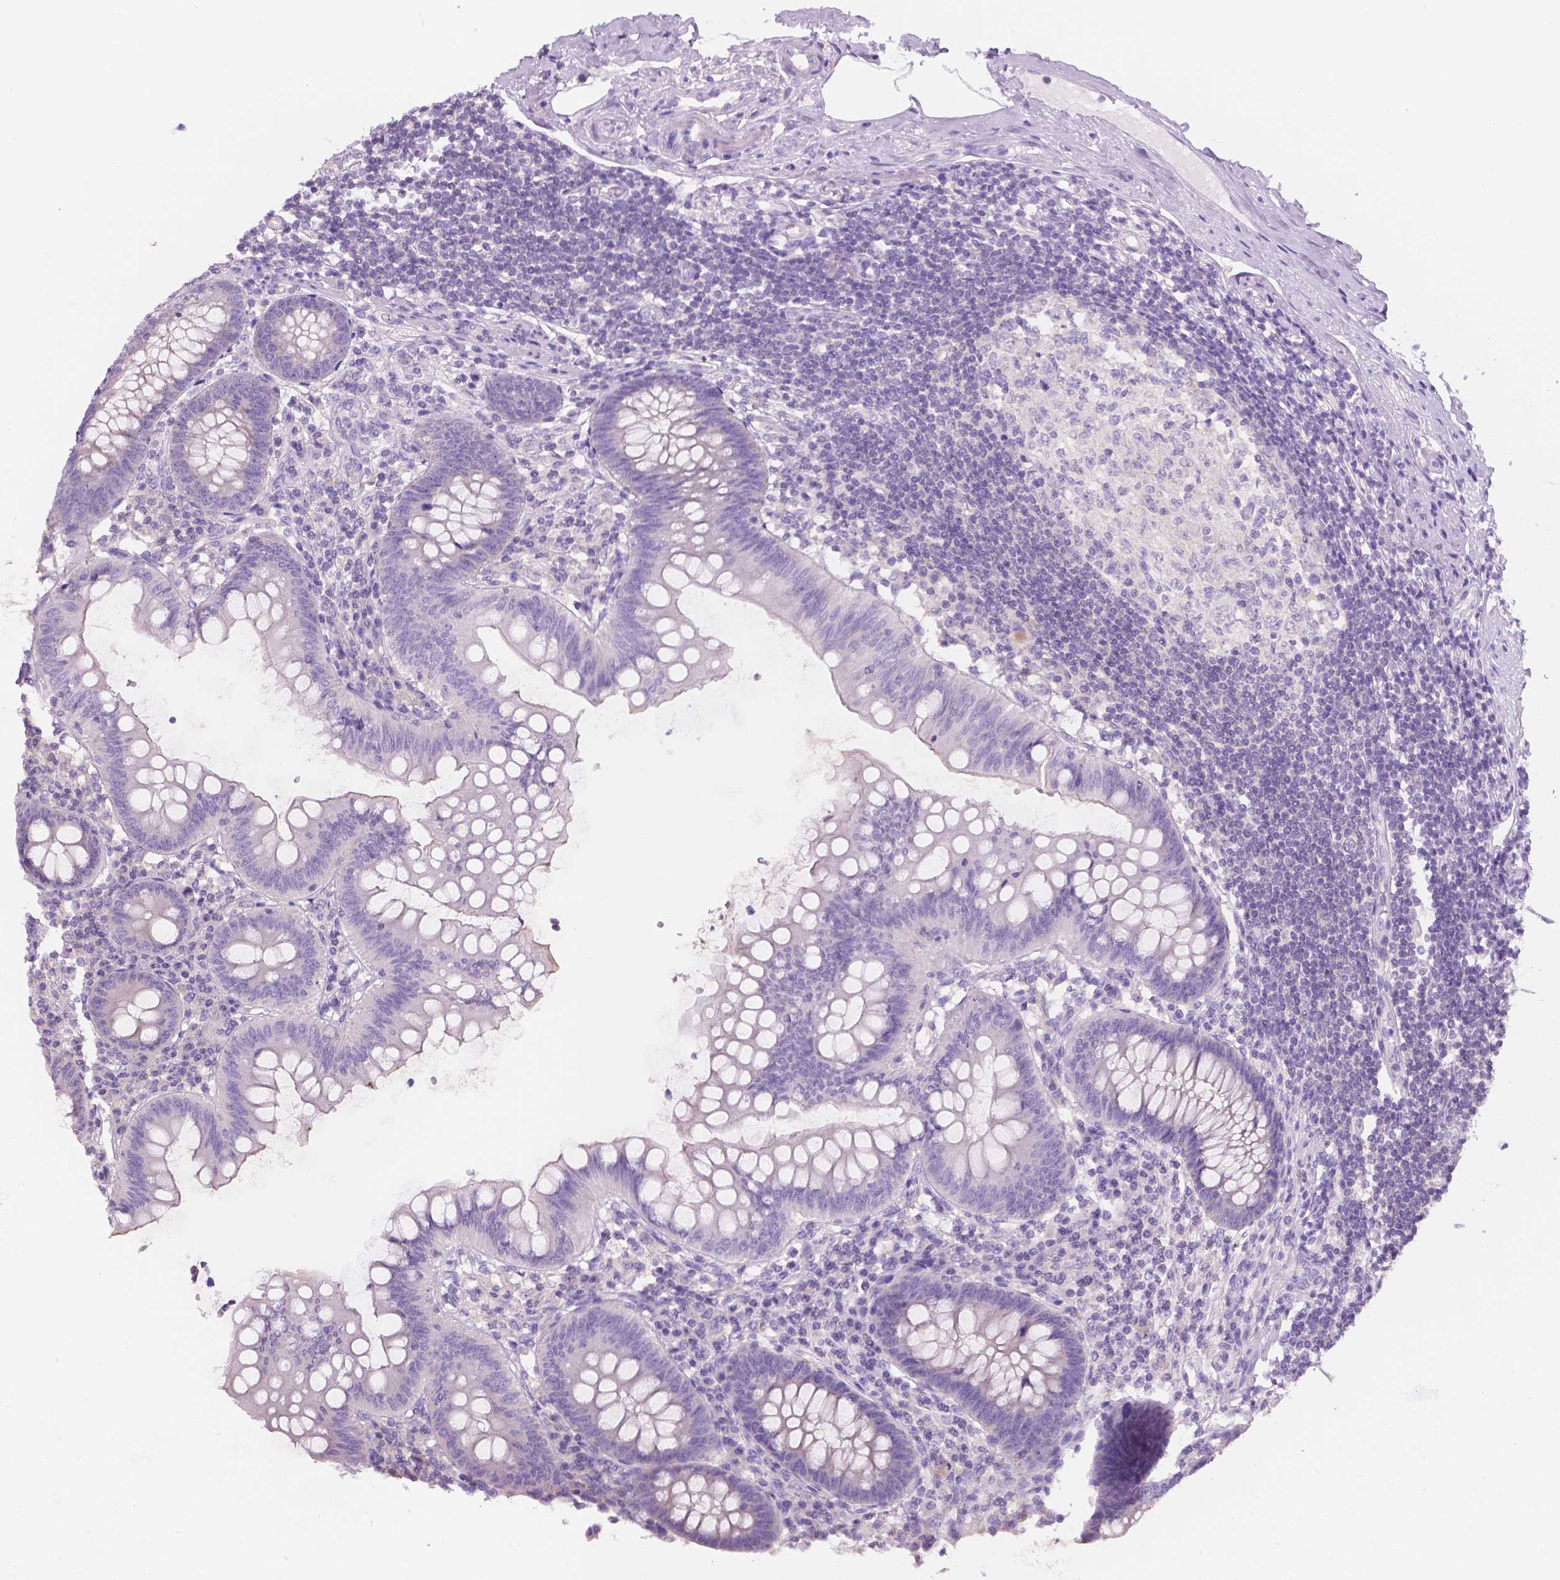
{"staining": {"intensity": "negative", "quantity": "none", "location": "none"}, "tissue": "appendix", "cell_type": "Glandular cells", "image_type": "normal", "snomed": [{"axis": "morphology", "description": "Normal tissue, NOS"}, {"axis": "topography", "description": "Appendix"}], "caption": "This is an immunohistochemistry histopathology image of benign human appendix. There is no expression in glandular cells.", "gene": "SBSN", "patient": {"sex": "female", "age": 57}}